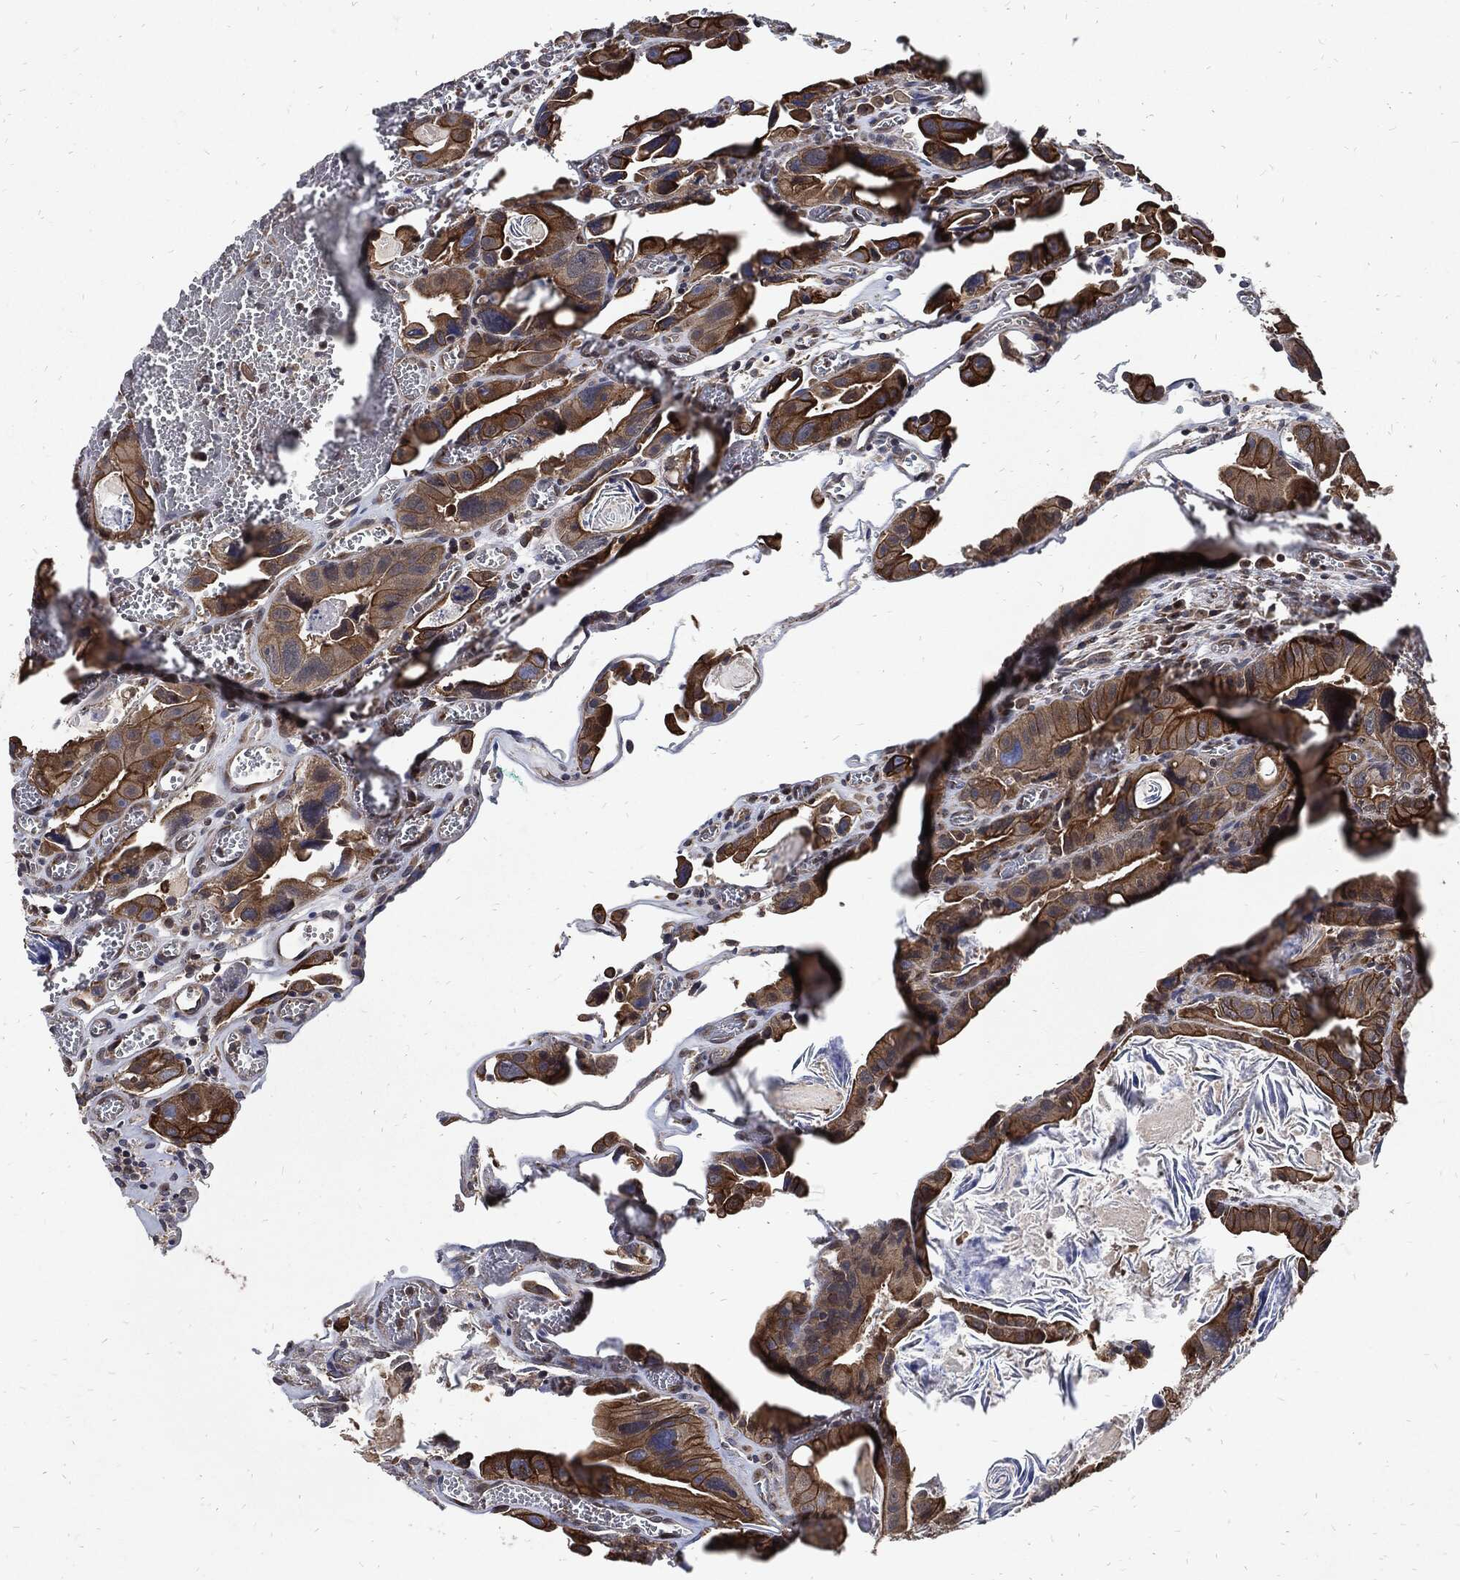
{"staining": {"intensity": "strong", "quantity": "25%-75%", "location": "cytoplasmic/membranous"}, "tissue": "colorectal cancer", "cell_type": "Tumor cells", "image_type": "cancer", "snomed": [{"axis": "morphology", "description": "Adenocarcinoma, NOS"}, {"axis": "topography", "description": "Rectum"}], "caption": "Tumor cells reveal high levels of strong cytoplasmic/membranous positivity in about 25%-75% of cells in human colorectal cancer (adenocarcinoma).", "gene": "DCTN1", "patient": {"sex": "male", "age": 64}}